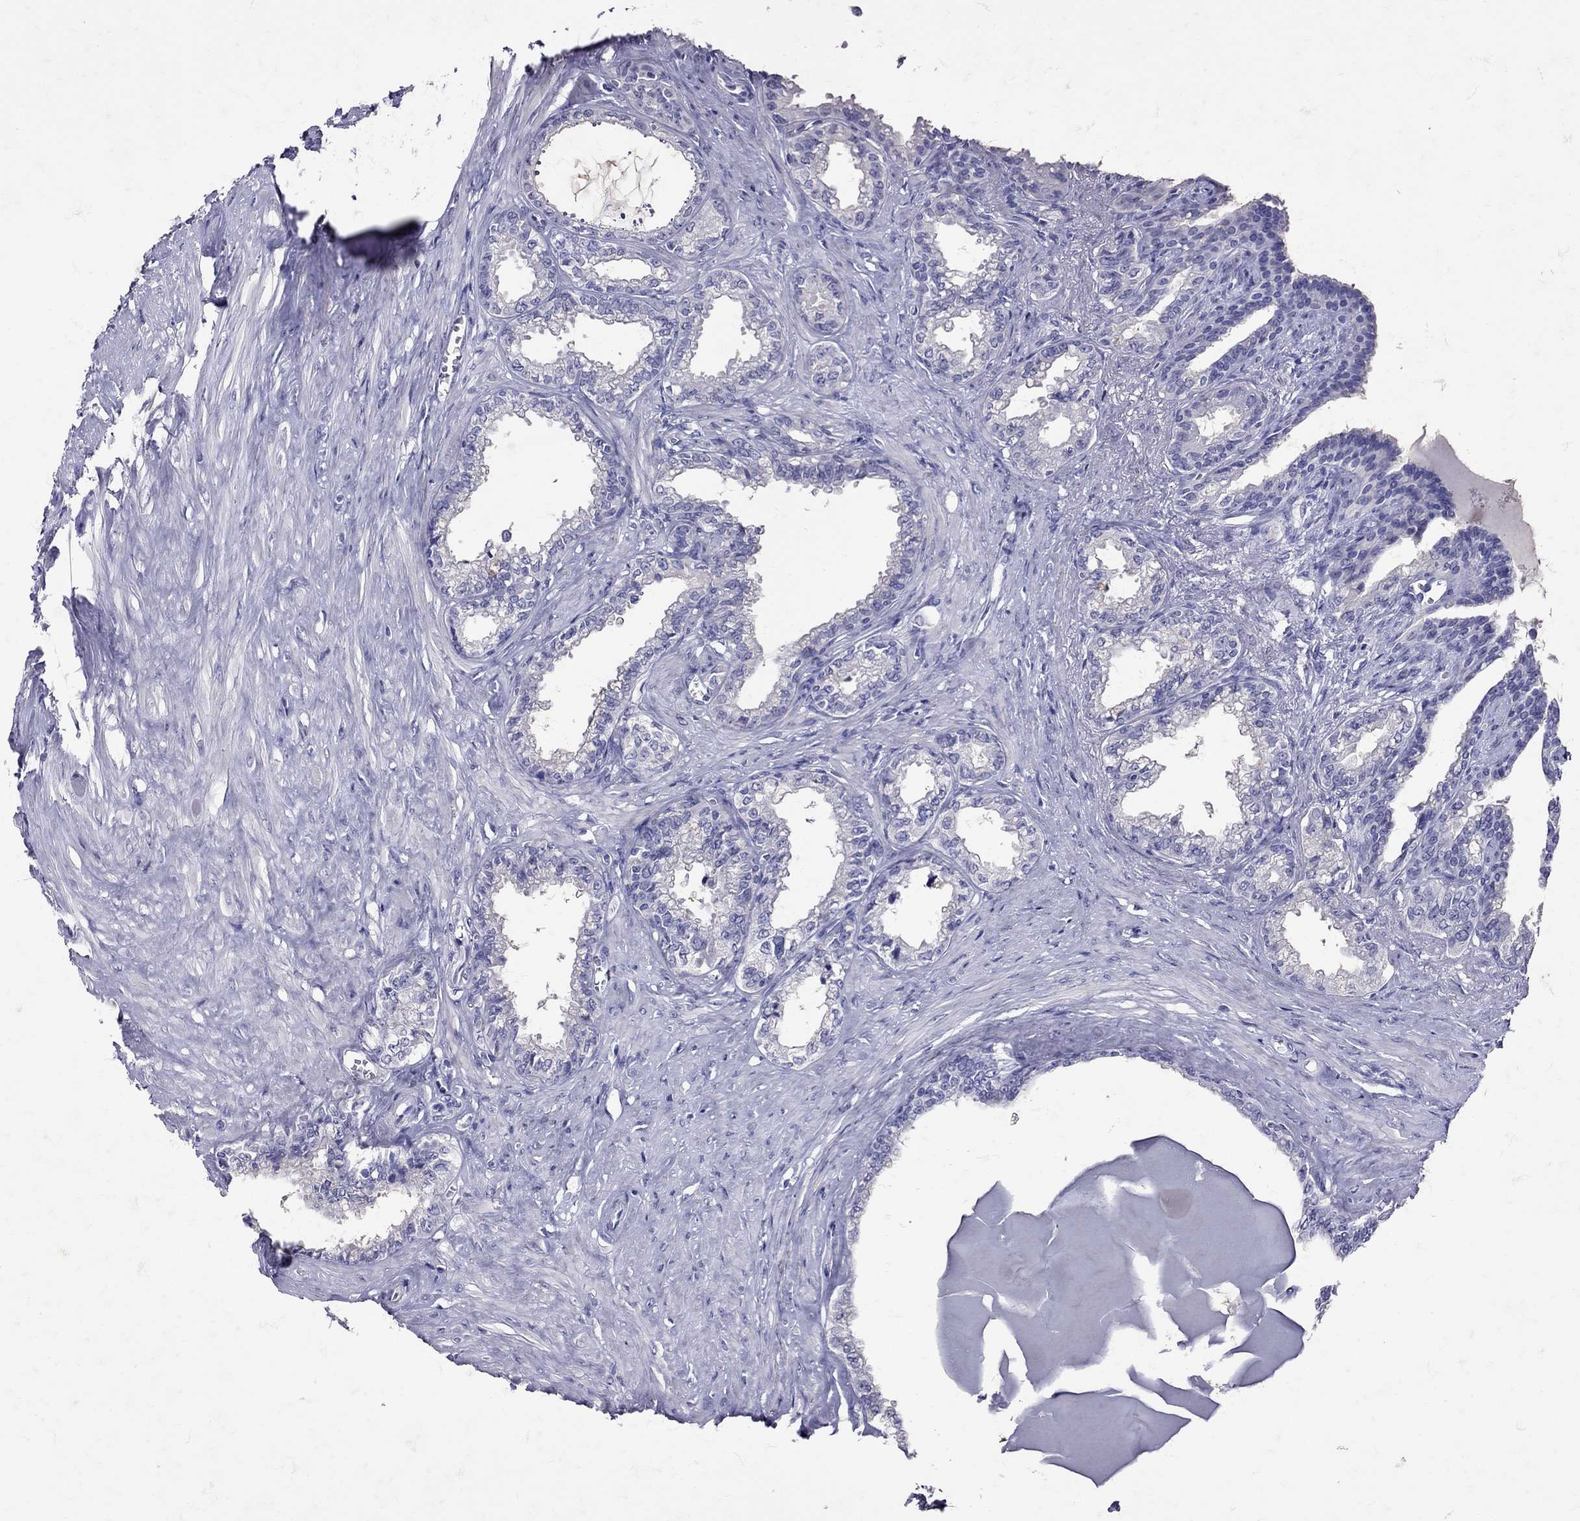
{"staining": {"intensity": "negative", "quantity": "none", "location": "none"}, "tissue": "seminal vesicle", "cell_type": "Glandular cells", "image_type": "normal", "snomed": [{"axis": "morphology", "description": "Normal tissue, NOS"}, {"axis": "morphology", "description": "Urothelial carcinoma, NOS"}, {"axis": "topography", "description": "Urinary bladder"}, {"axis": "topography", "description": "Seminal veicle"}], "caption": "This image is of unremarkable seminal vesicle stained with immunohistochemistry (IHC) to label a protein in brown with the nuclei are counter-stained blue. There is no staining in glandular cells.", "gene": "SST", "patient": {"sex": "male", "age": 76}}